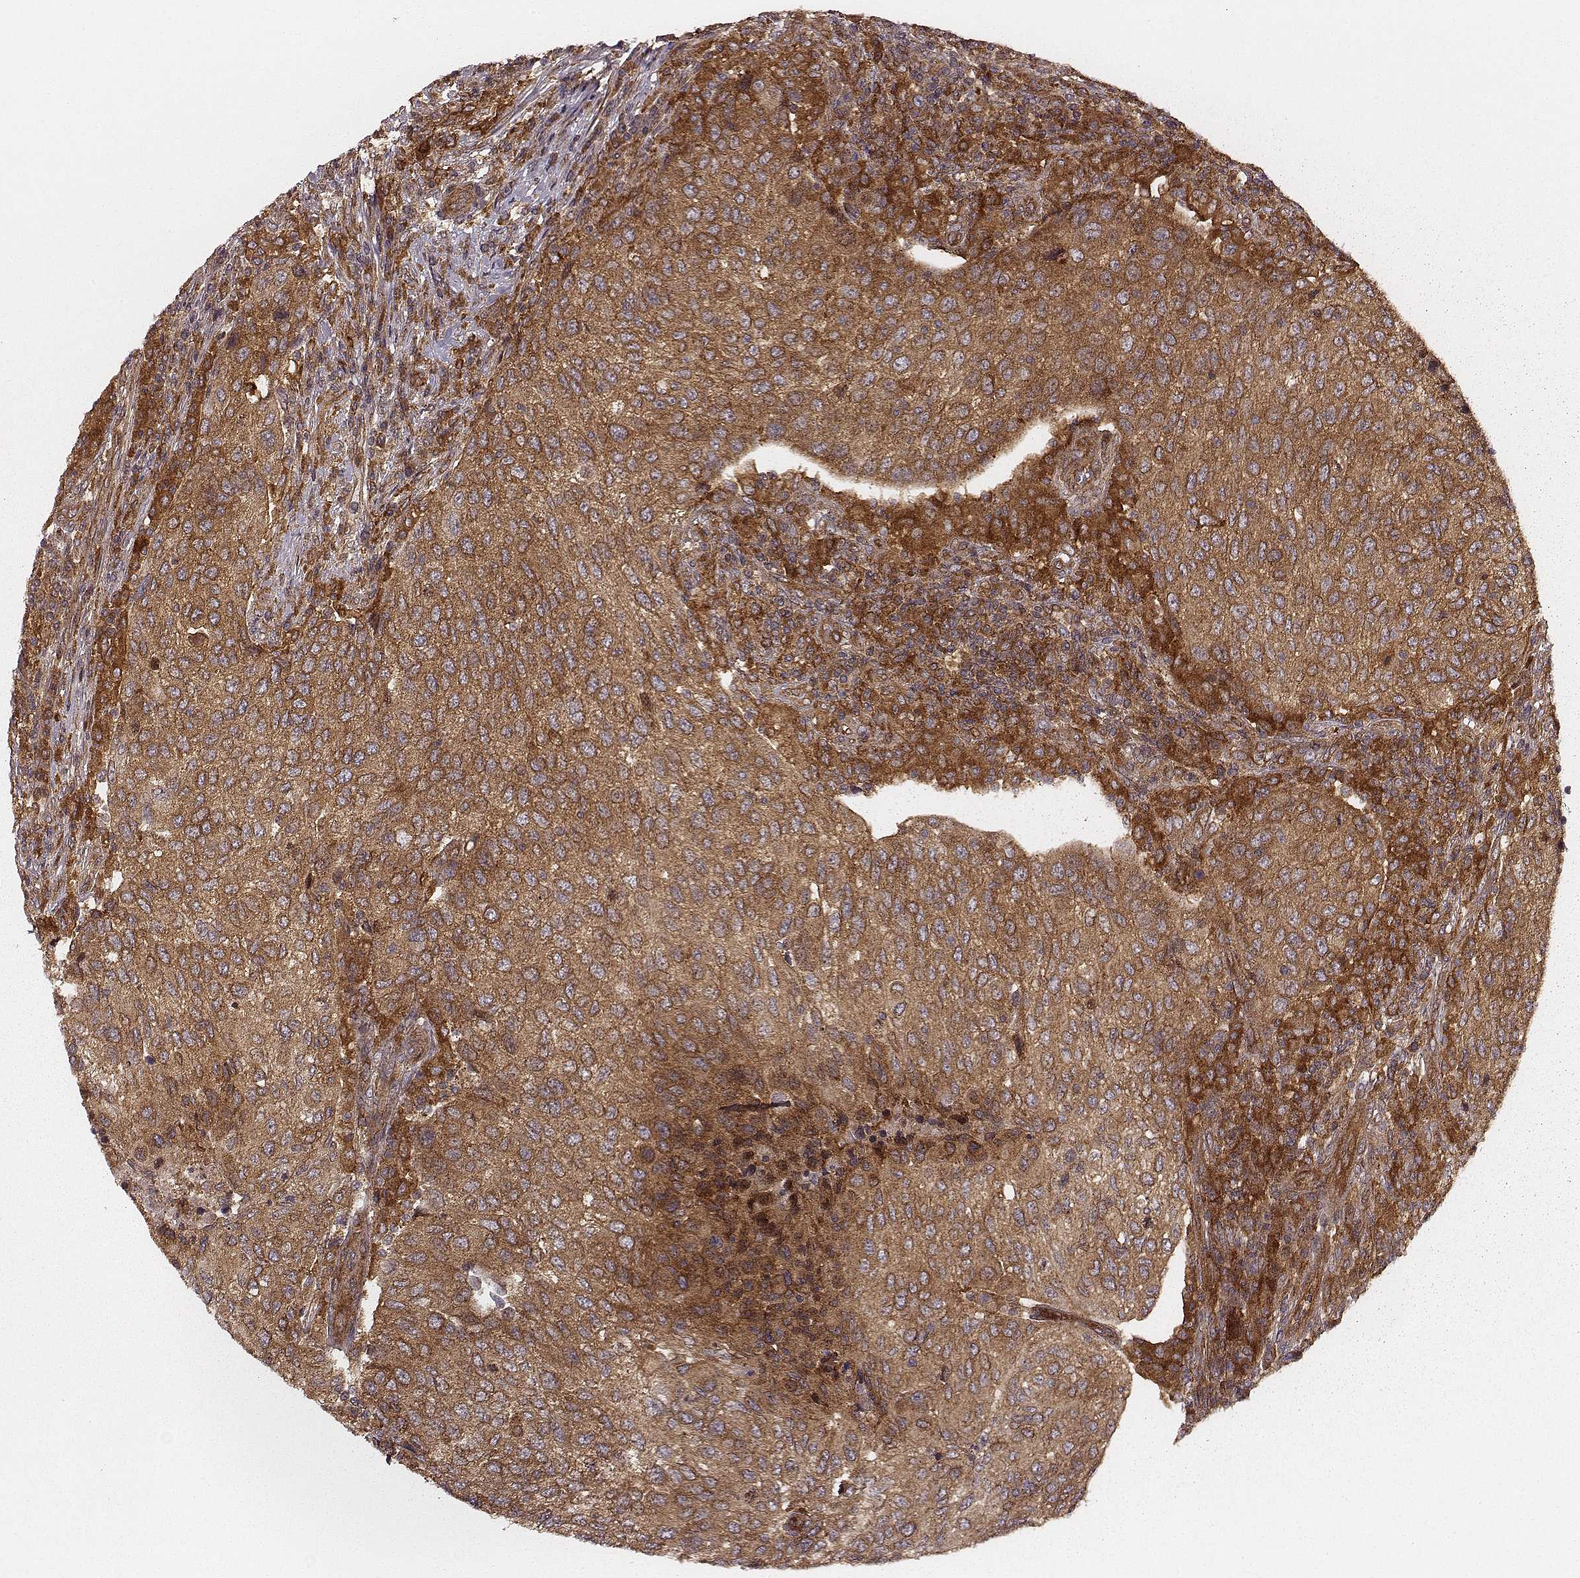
{"staining": {"intensity": "strong", "quantity": ">75%", "location": "cytoplasmic/membranous"}, "tissue": "urothelial cancer", "cell_type": "Tumor cells", "image_type": "cancer", "snomed": [{"axis": "morphology", "description": "Urothelial carcinoma, High grade"}, {"axis": "topography", "description": "Urinary bladder"}], "caption": "Protein staining by immunohistochemistry demonstrates strong cytoplasmic/membranous positivity in approximately >75% of tumor cells in urothelial cancer.", "gene": "VPS26A", "patient": {"sex": "female", "age": 78}}